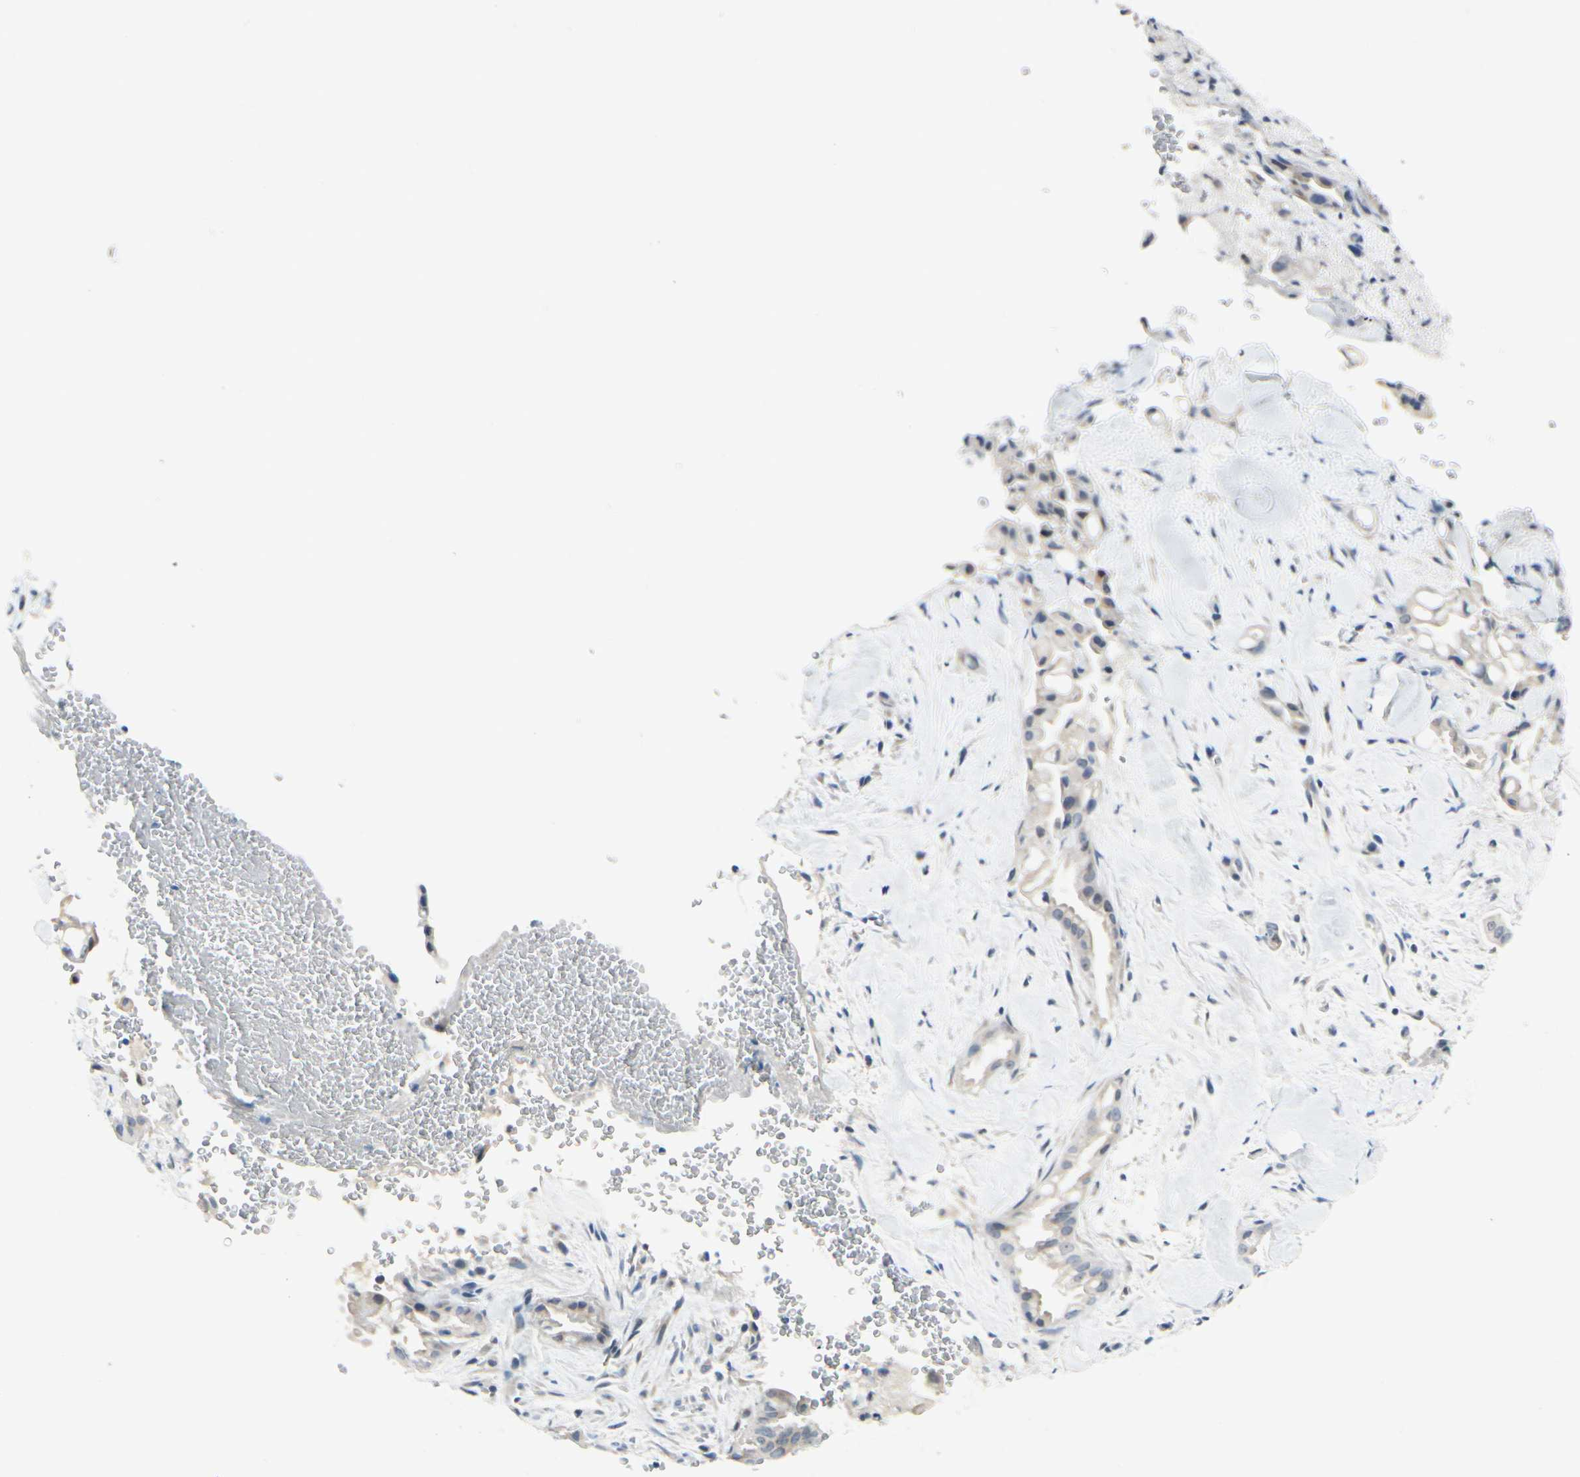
{"staining": {"intensity": "moderate", "quantity": "<25%", "location": "cytoplasmic/membranous"}, "tissue": "liver cancer", "cell_type": "Tumor cells", "image_type": "cancer", "snomed": [{"axis": "morphology", "description": "Cholangiocarcinoma"}, {"axis": "topography", "description": "Liver"}], "caption": "Moderate cytoplasmic/membranous protein positivity is identified in approximately <25% of tumor cells in cholangiocarcinoma (liver).", "gene": "ZSCAN1", "patient": {"sex": "female", "age": 68}}